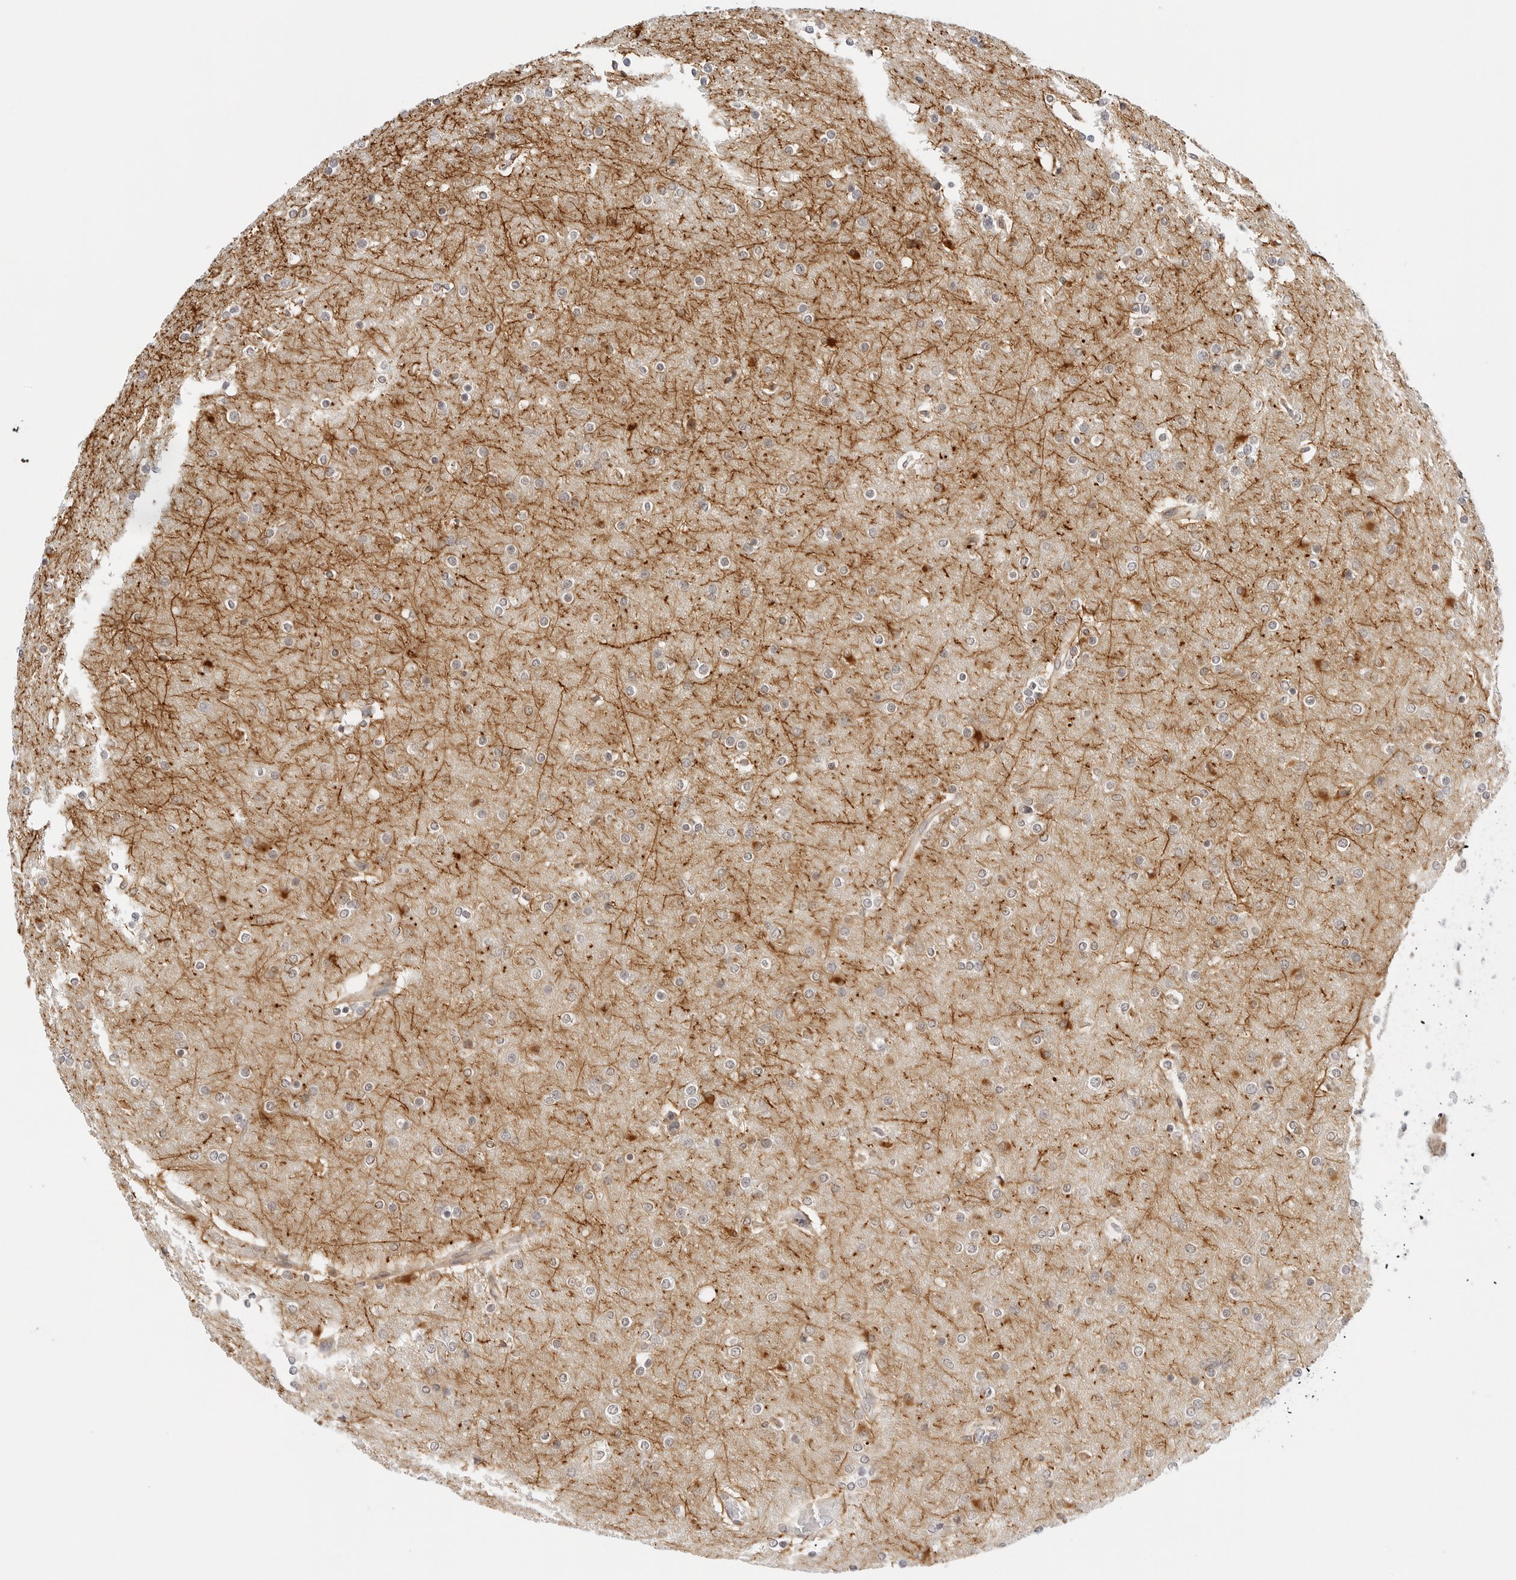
{"staining": {"intensity": "negative", "quantity": "none", "location": "none"}, "tissue": "glioma", "cell_type": "Tumor cells", "image_type": "cancer", "snomed": [{"axis": "morphology", "description": "Glioma, malignant, High grade"}, {"axis": "topography", "description": "Cerebral cortex"}], "caption": "IHC of high-grade glioma (malignant) exhibits no positivity in tumor cells. Brightfield microscopy of immunohistochemistry (IHC) stained with DAB (3,3'-diaminobenzidine) (brown) and hematoxylin (blue), captured at high magnification.", "gene": "GORAB", "patient": {"sex": "female", "age": 36}}